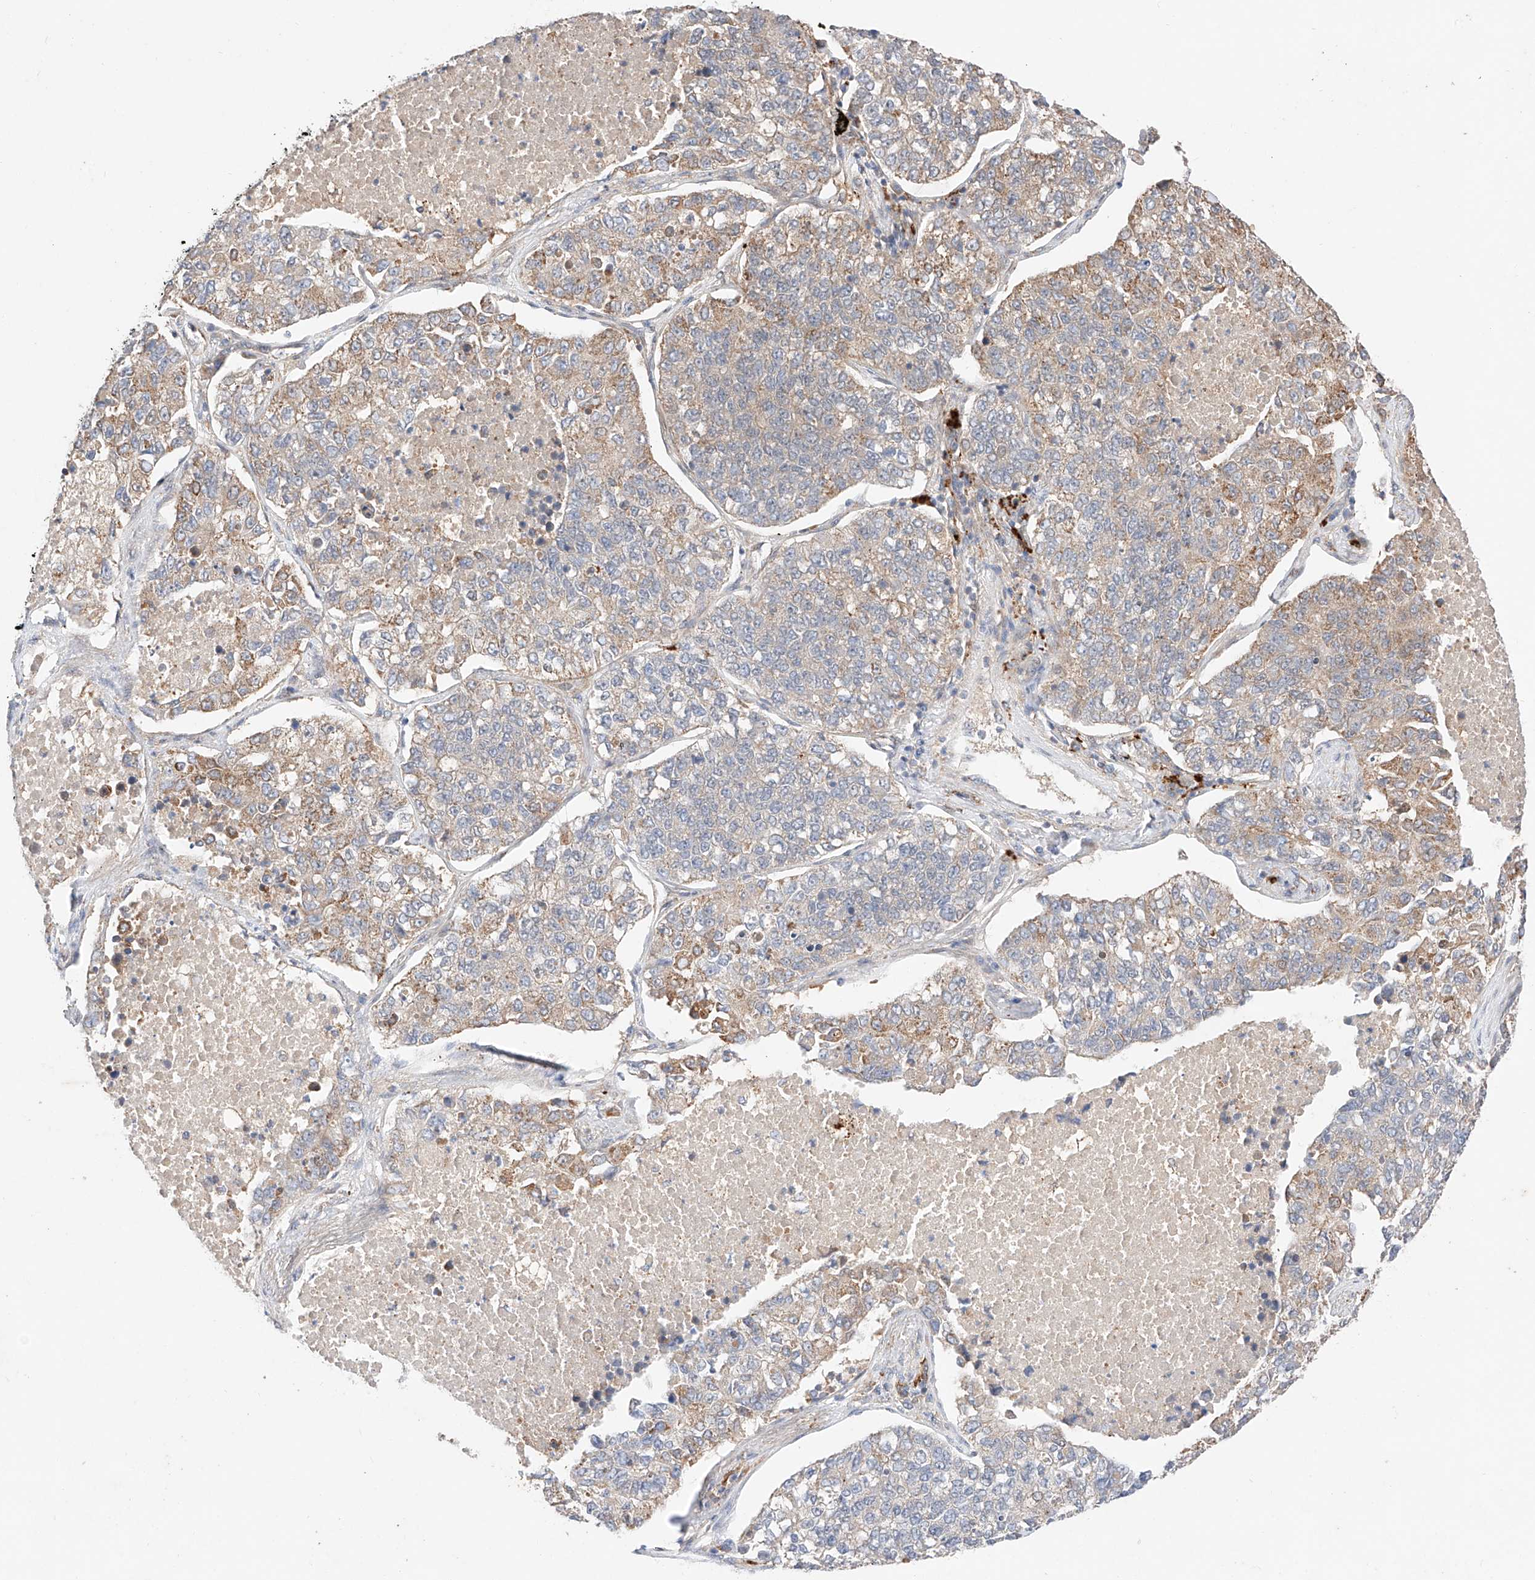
{"staining": {"intensity": "moderate", "quantity": "<25%", "location": "cytoplasmic/membranous"}, "tissue": "lung cancer", "cell_type": "Tumor cells", "image_type": "cancer", "snomed": [{"axis": "morphology", "description": "Adenocarcinoma, NOS"}, {"axis": "topography", "description": "Lung"}], "caption": "Immunohistochemistry (IHC) (DAB) staining of lung cancer reveals moderate cytoplasmic/membranous protein positivity in approximately <25% of tumor cells.", "gene": "GCNT1", "patient": {"sex": "male", "age": 49}}